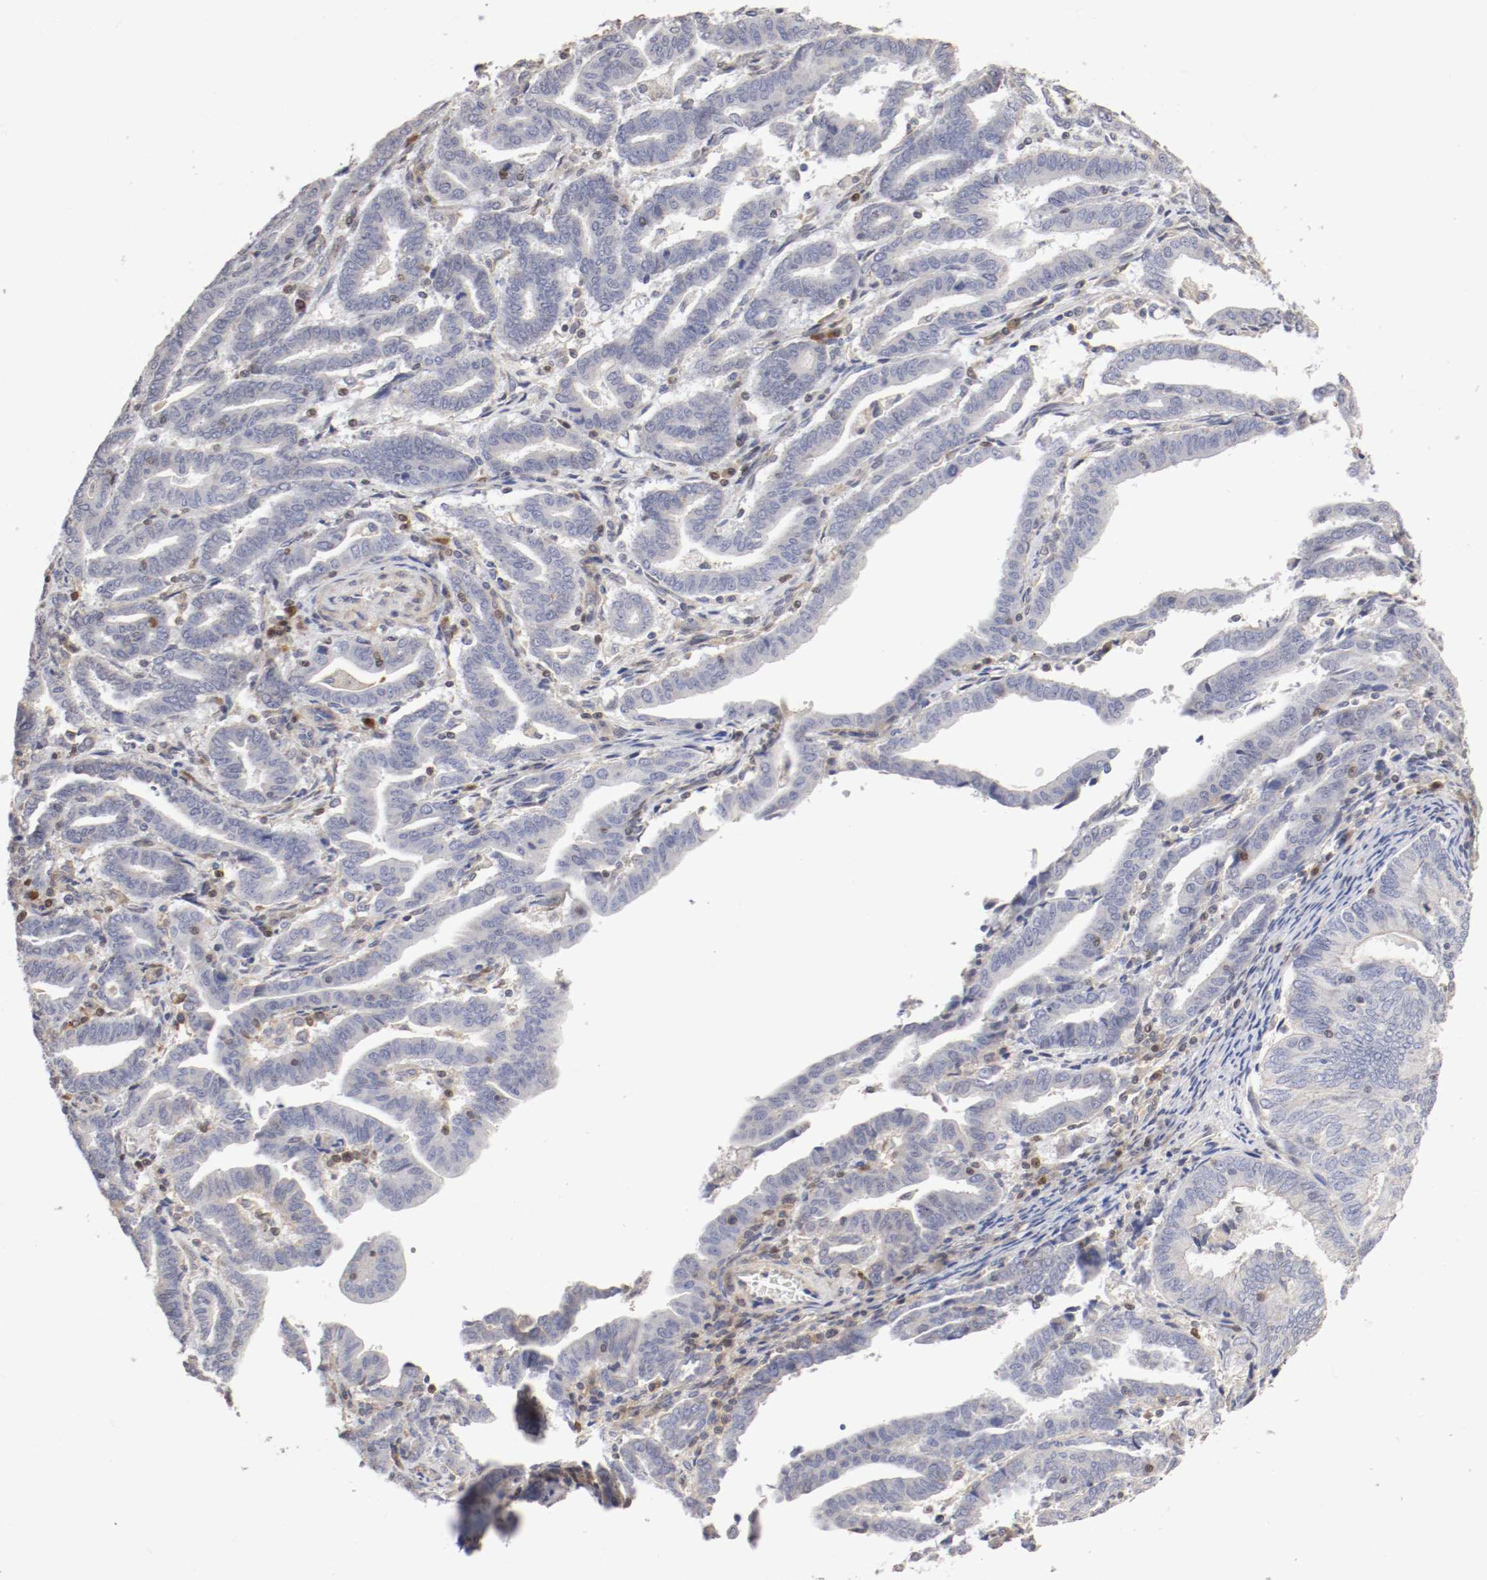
{"staining": {"intensity": "negative", "quantity": "none", "location": "none"}, "tissue": "endometrial cancer", "cell_type": "Tumor cells", "image_type": "cancer", "snomed": [{"axis": "morphology", "description": "Adenocarcinoma, NOS"}, {"axis": "topography", "description": "Uterus"}], "caption": "Immunohistochemistry (IHC) of endometrial adenocarcinoma displays no positivity in tumor cells.", "gene": "CDK6", "patient": {"sex": "female", "age": 83}}